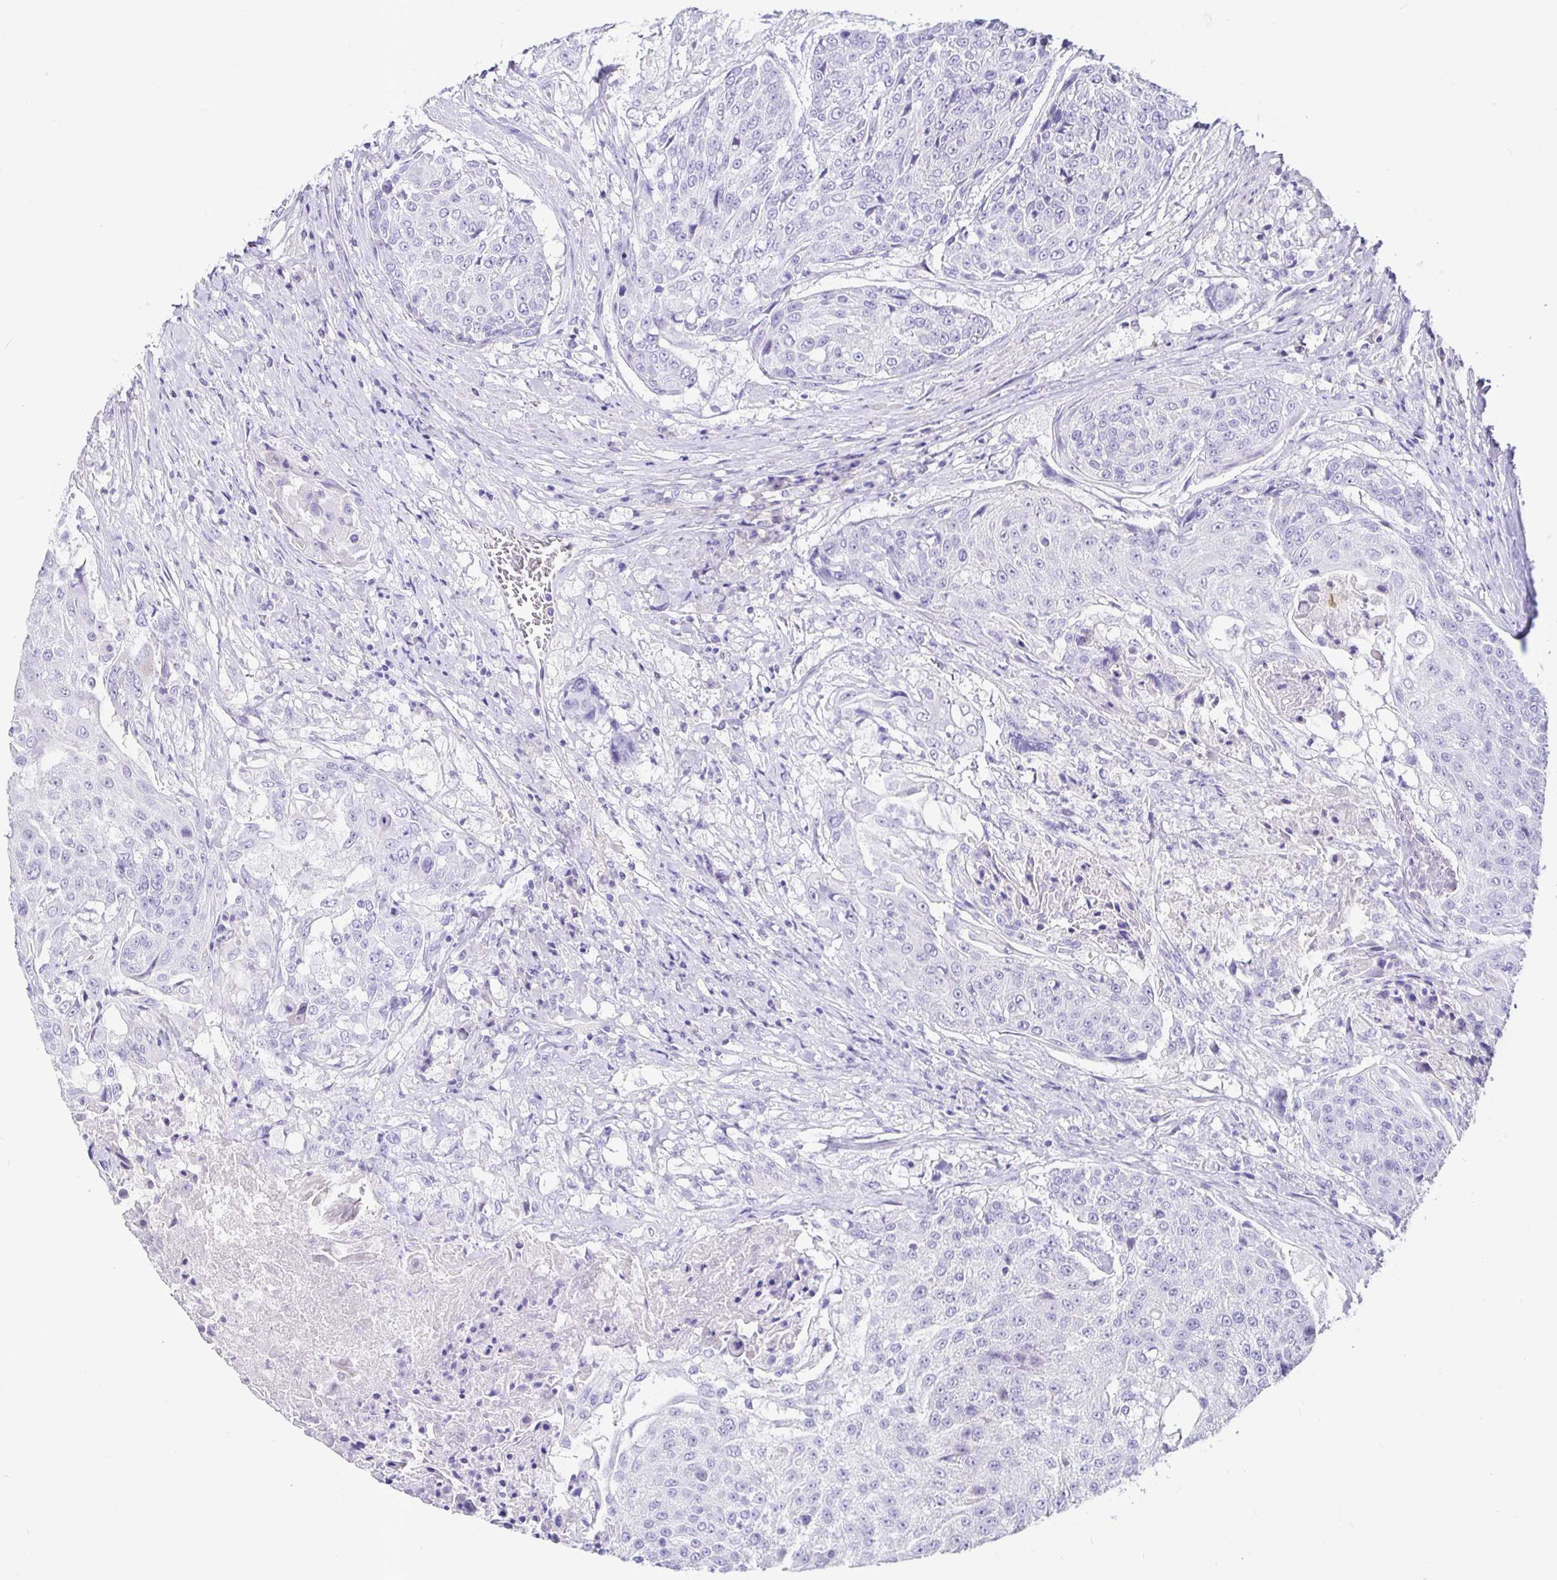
{"staining": {"intensity": "negative", "quantity": "none", "location": "none"}, "tissue": "urothelial cancer", "cell_type": "Tumor cells", "image_type": "cancer", "snomed": [{"axis": "morphology", "description": "Urothelial carcinoma, High grade"}, {"axis": "topography", "description": "Urinary bladder"}], "caption": "This is an immunohistochemistry histopathology image of human urothelial carcinoma (high-grade). There is no positivity in tumor cells.", "gene": "TPTE", "patient": {"sex": "female", "age": 63}}